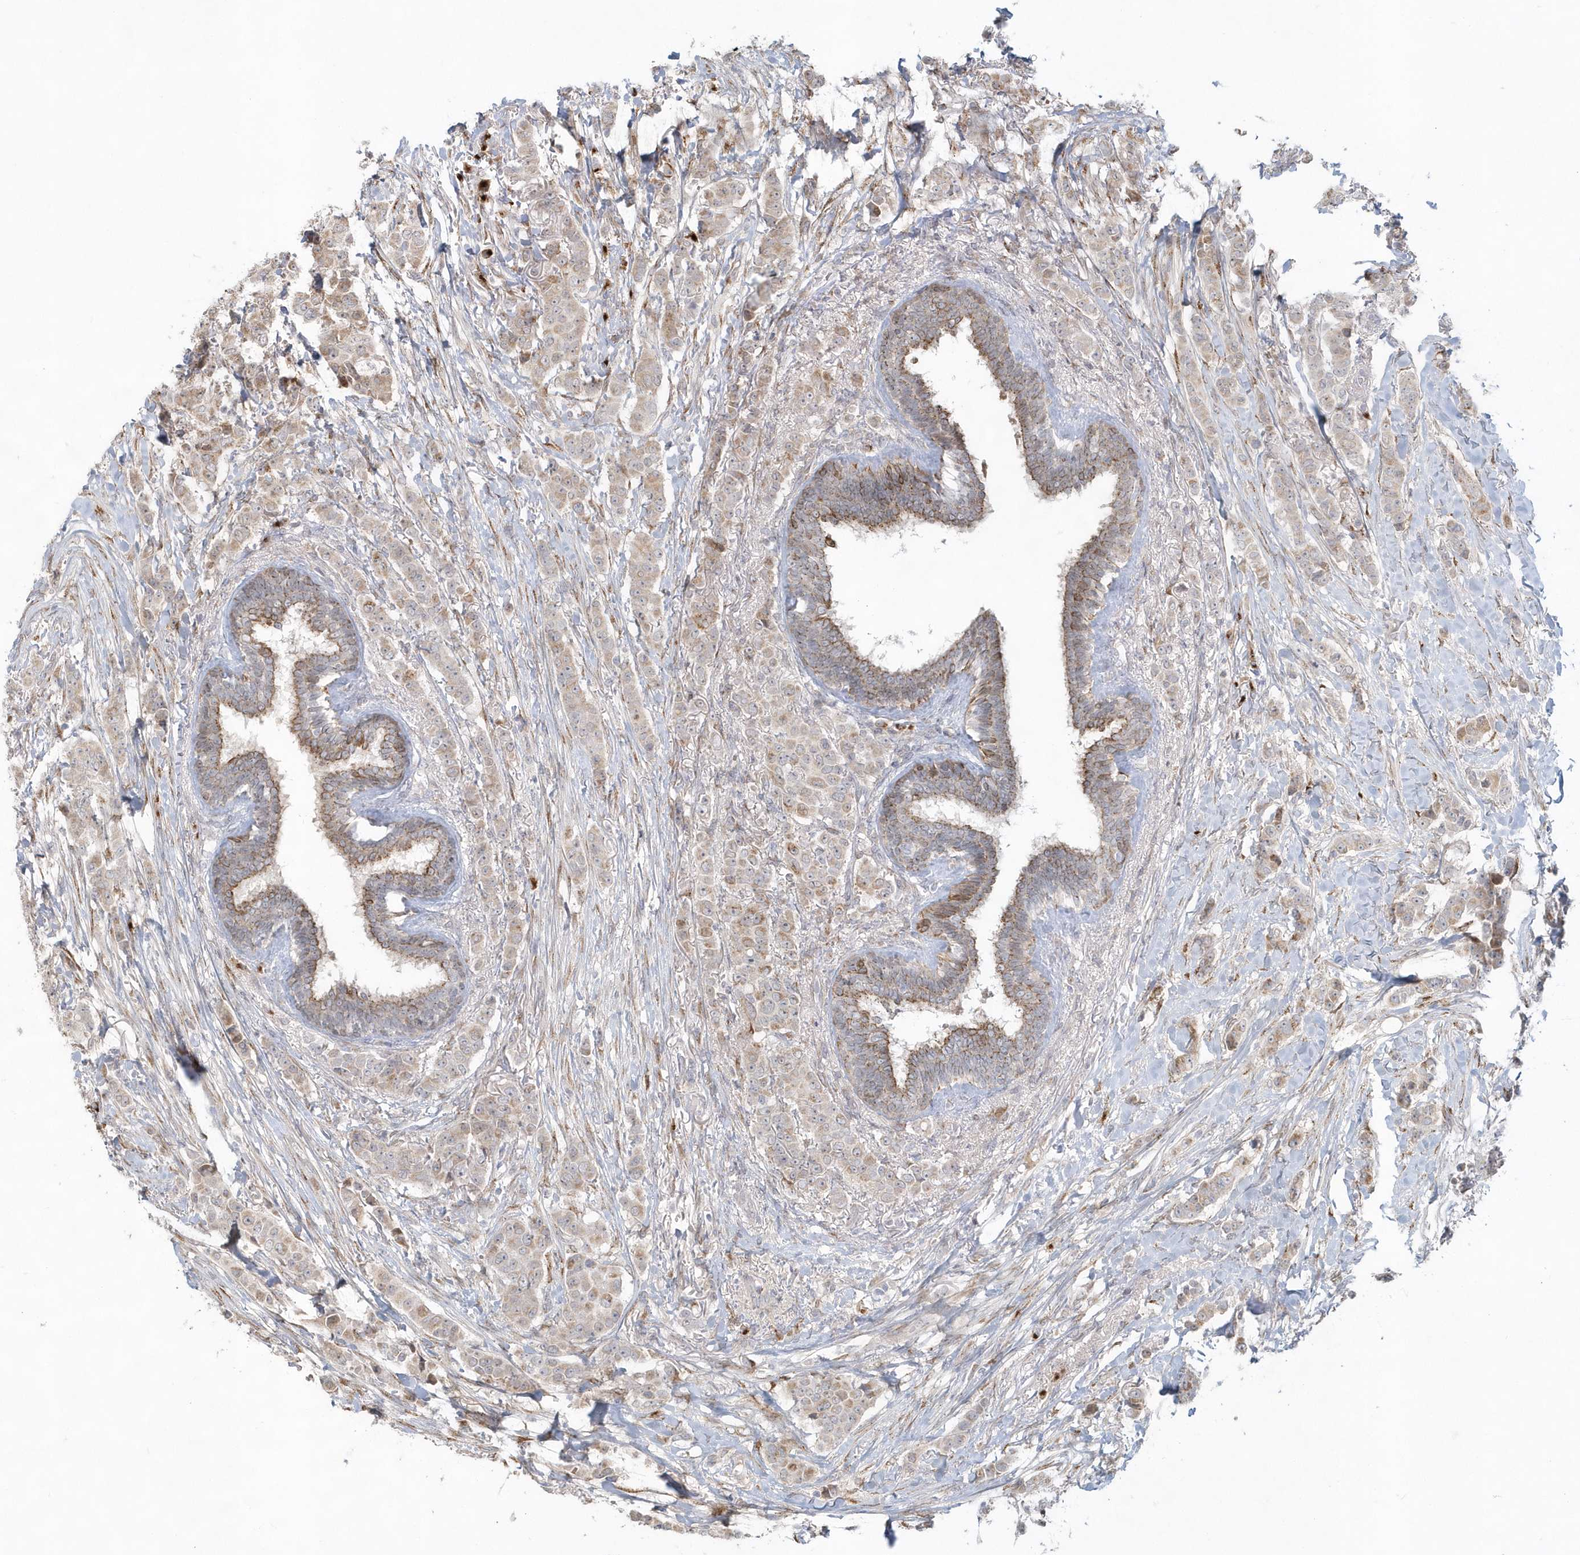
{"staining": {"intensity": "weak", "quantity": "25%-75%", "location": "cytoplasmic/membranous"}, "tissue": "breast cancer", "cell_type": "Tumor cells", "image_type": "cancer", "snomed": [{"axis": "morphology", "description": "Duct carcinoma"}, {"axis": "topography", "description": "Breast"}], "caption": "This is an image of immunohistochemistry (IHC) staining of breast cancer (infiltrating ductal carcinoma), which shows weak expression in the cytoplasmic/membranous of tumor cells.", "gene": "DHFR", "patient": {"sex": "female", "age": 40}}